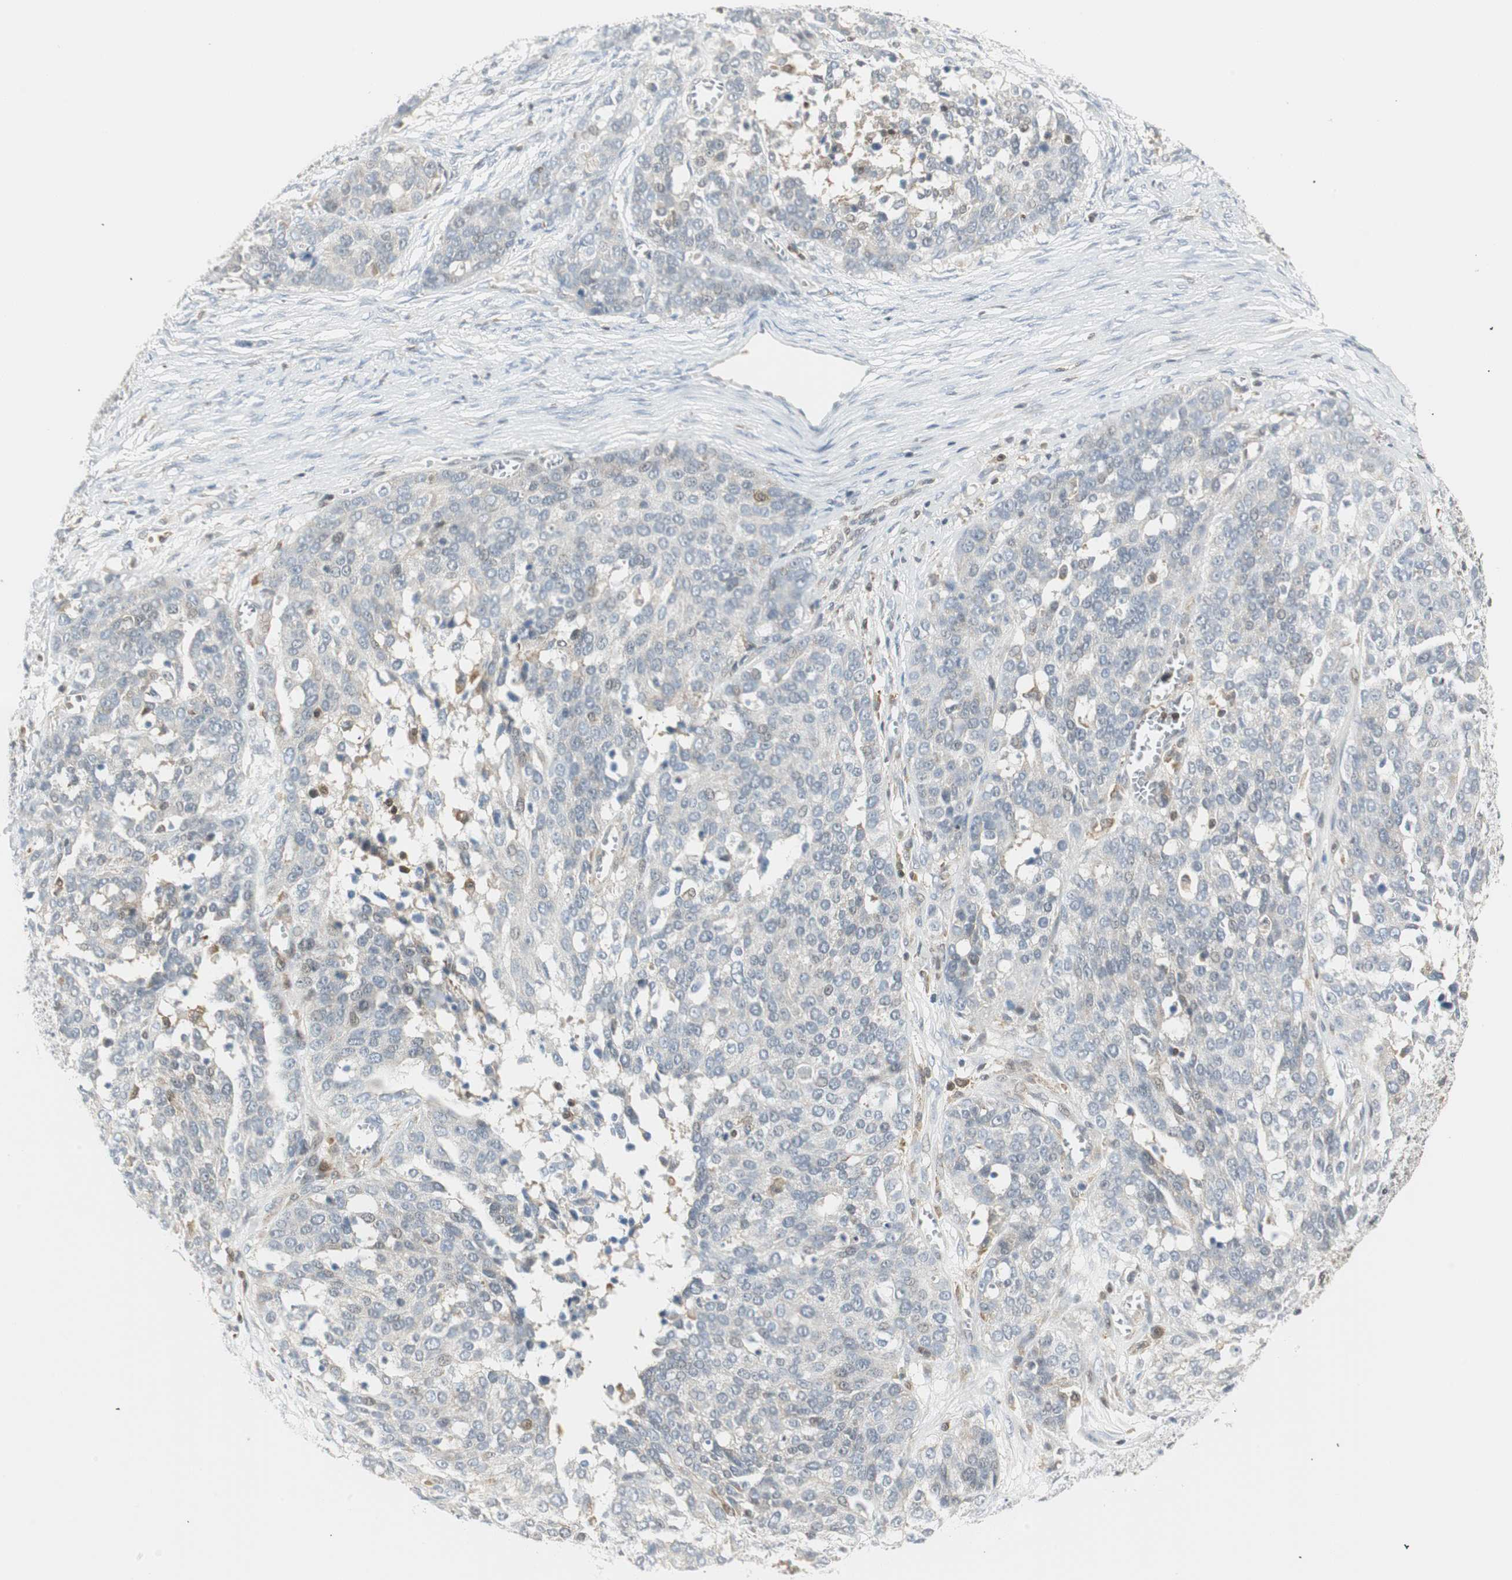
{"staining": {"intensity": "negative", "quantity": "none", "location": "none"}, "tissue": "ovarian cancer", "cell_type": "Tumor cells", "image_type": "cancer", "snomed": [{"axis": "morphology", "description": "Cystadenocarcinoma, serous, NOS"}, {"axis": "topography", "description": "Ovary"}], "caption": "Immunohistochemistry photomicrograph of neoplastic tissue: human ovarian cancer stained with DAB reveals no significant protein positivity in tumor cells.", "gene": "PPP1CA", "patient": {"sex": "female", "age": 44}}